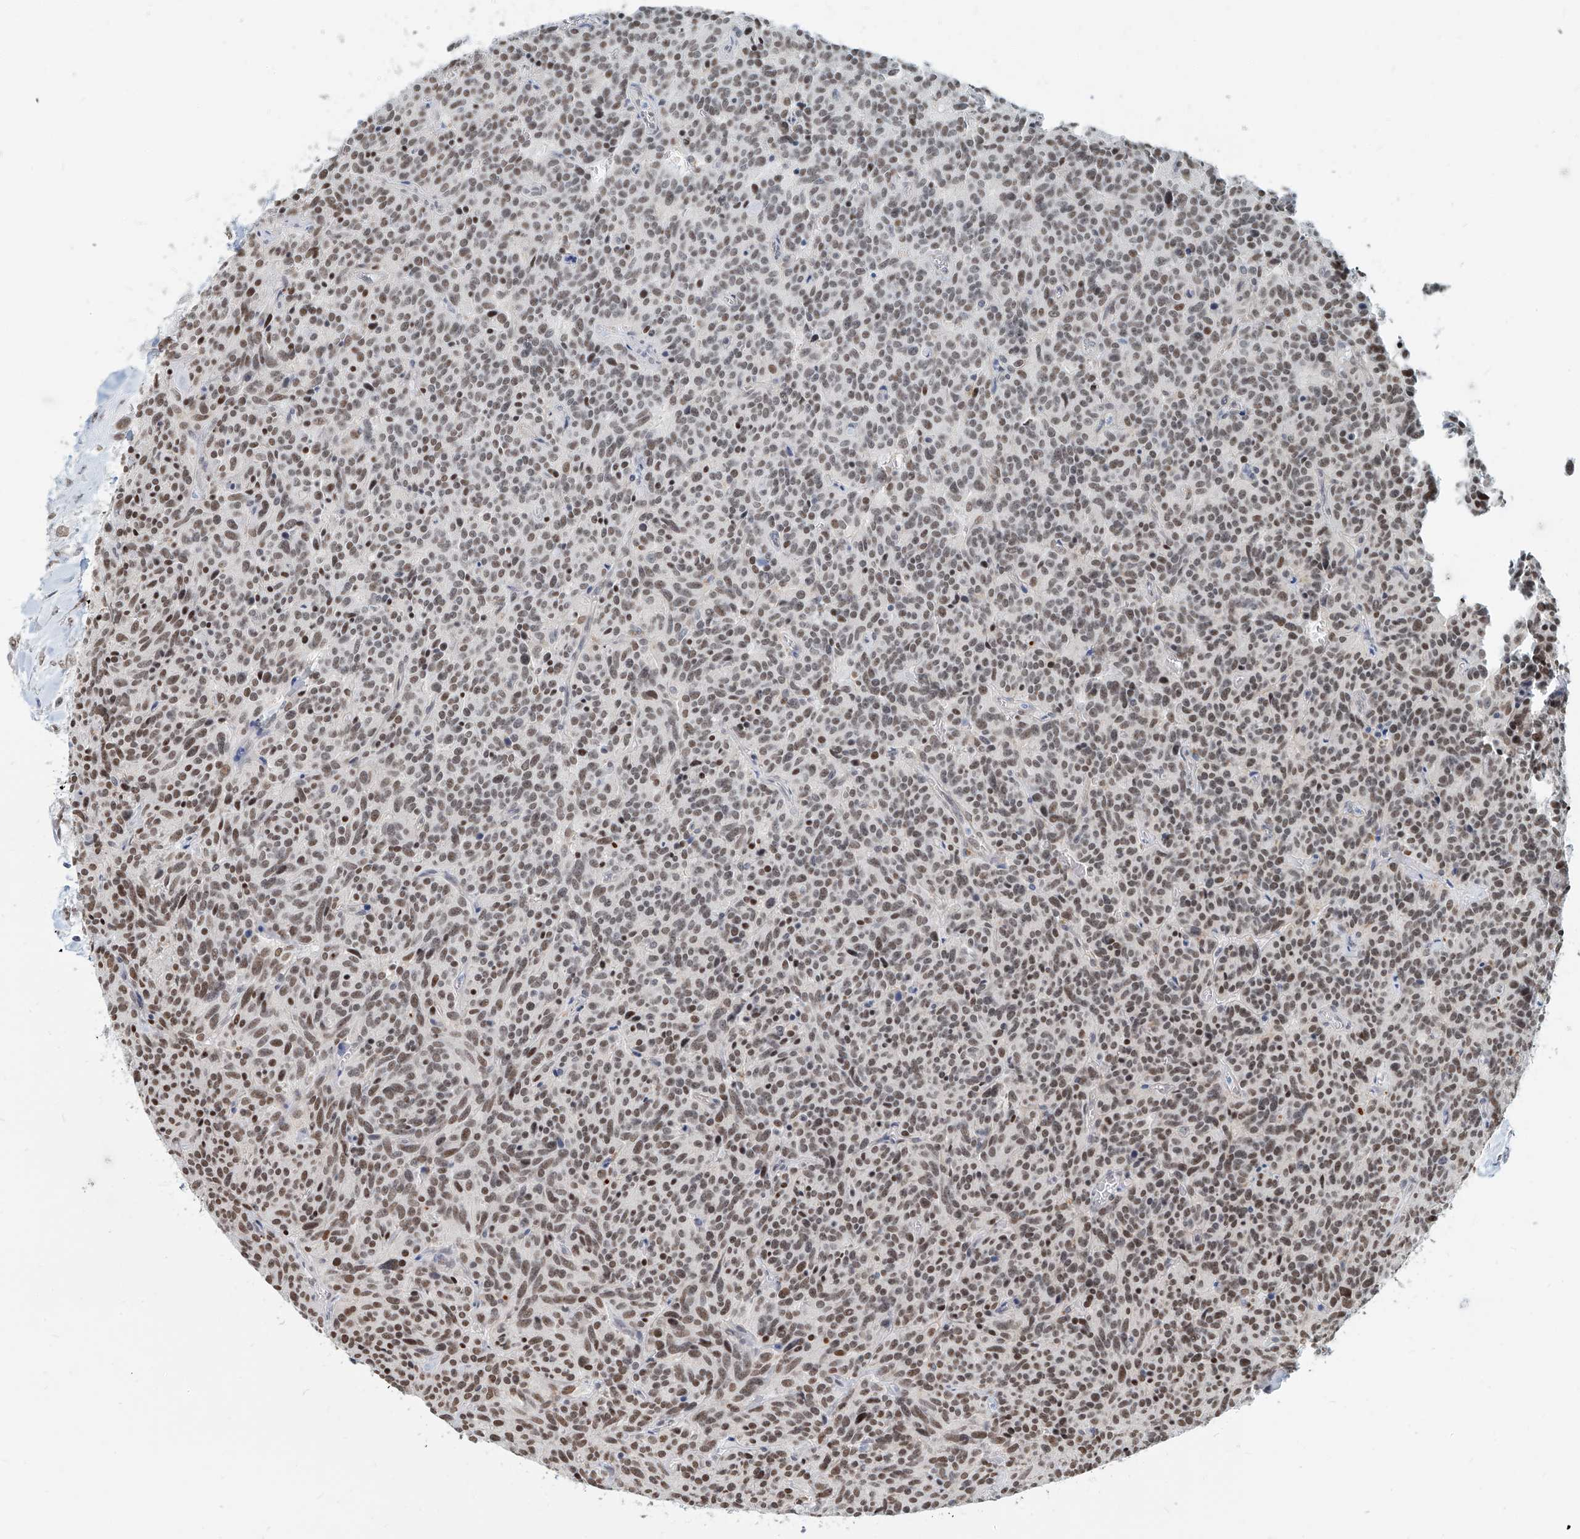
{"staining": {"intensity": "moderate", "quantity": ">75%", "location": "nuclear"}, "tissue": "carcinoid", "cell_type": "Tumor cells", "image_type": "cancer", "snomed": [{"axis": "morphology", "description": "Carcinoid, malignant, NOS"}, {"axis": "topography", "description": "Lung"}], "caption": "This photomicrograph reveals immunohistochemistry staining of carcinoid, with medium moderate nuclear staining in approximately >75% of tumor cells.", "gene": "SASH1", "patient": {"sex": "female", "age": 46}}